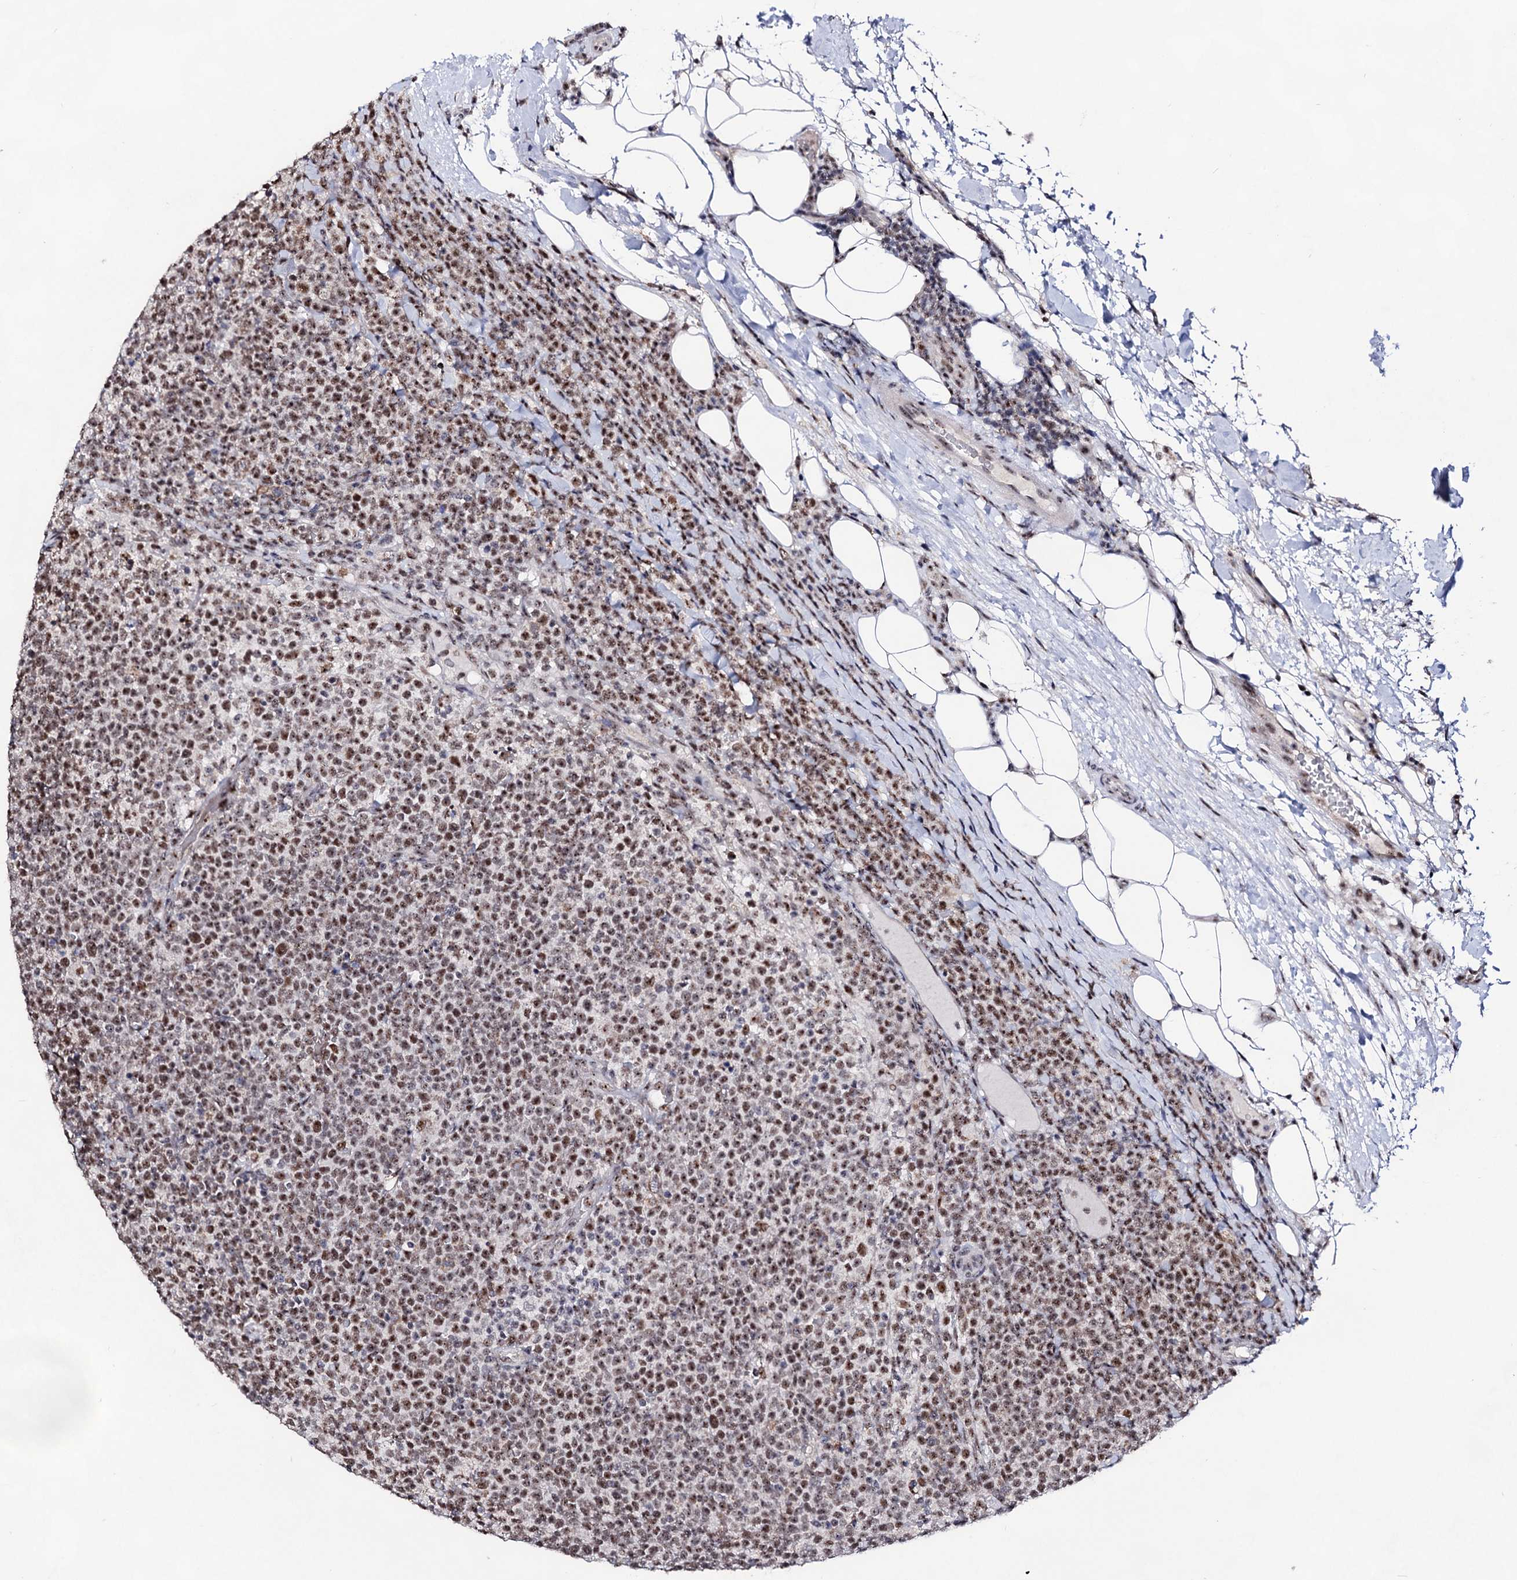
{"staining": {"intensity": "moderate", "quantity": ">75%", "location": "nuclear"}, "tissue": "lymphoma", "cell_type": "Tumor cells", "image_type": "cancer", "snomed": [{"axis": "morphology", "description": "Malignant lymphoma, non-Hodgkin's type, High grade"}, {"axis": "topography", "description": "Lymph node"}], "caption": "Immunohistochemical staining of lymphoma demonstrates moderate nuclear protein staining in approximately >75% of tumor cells.", "gene": "EXOSC10", "patient": {"sex": "male", "age": 61}}